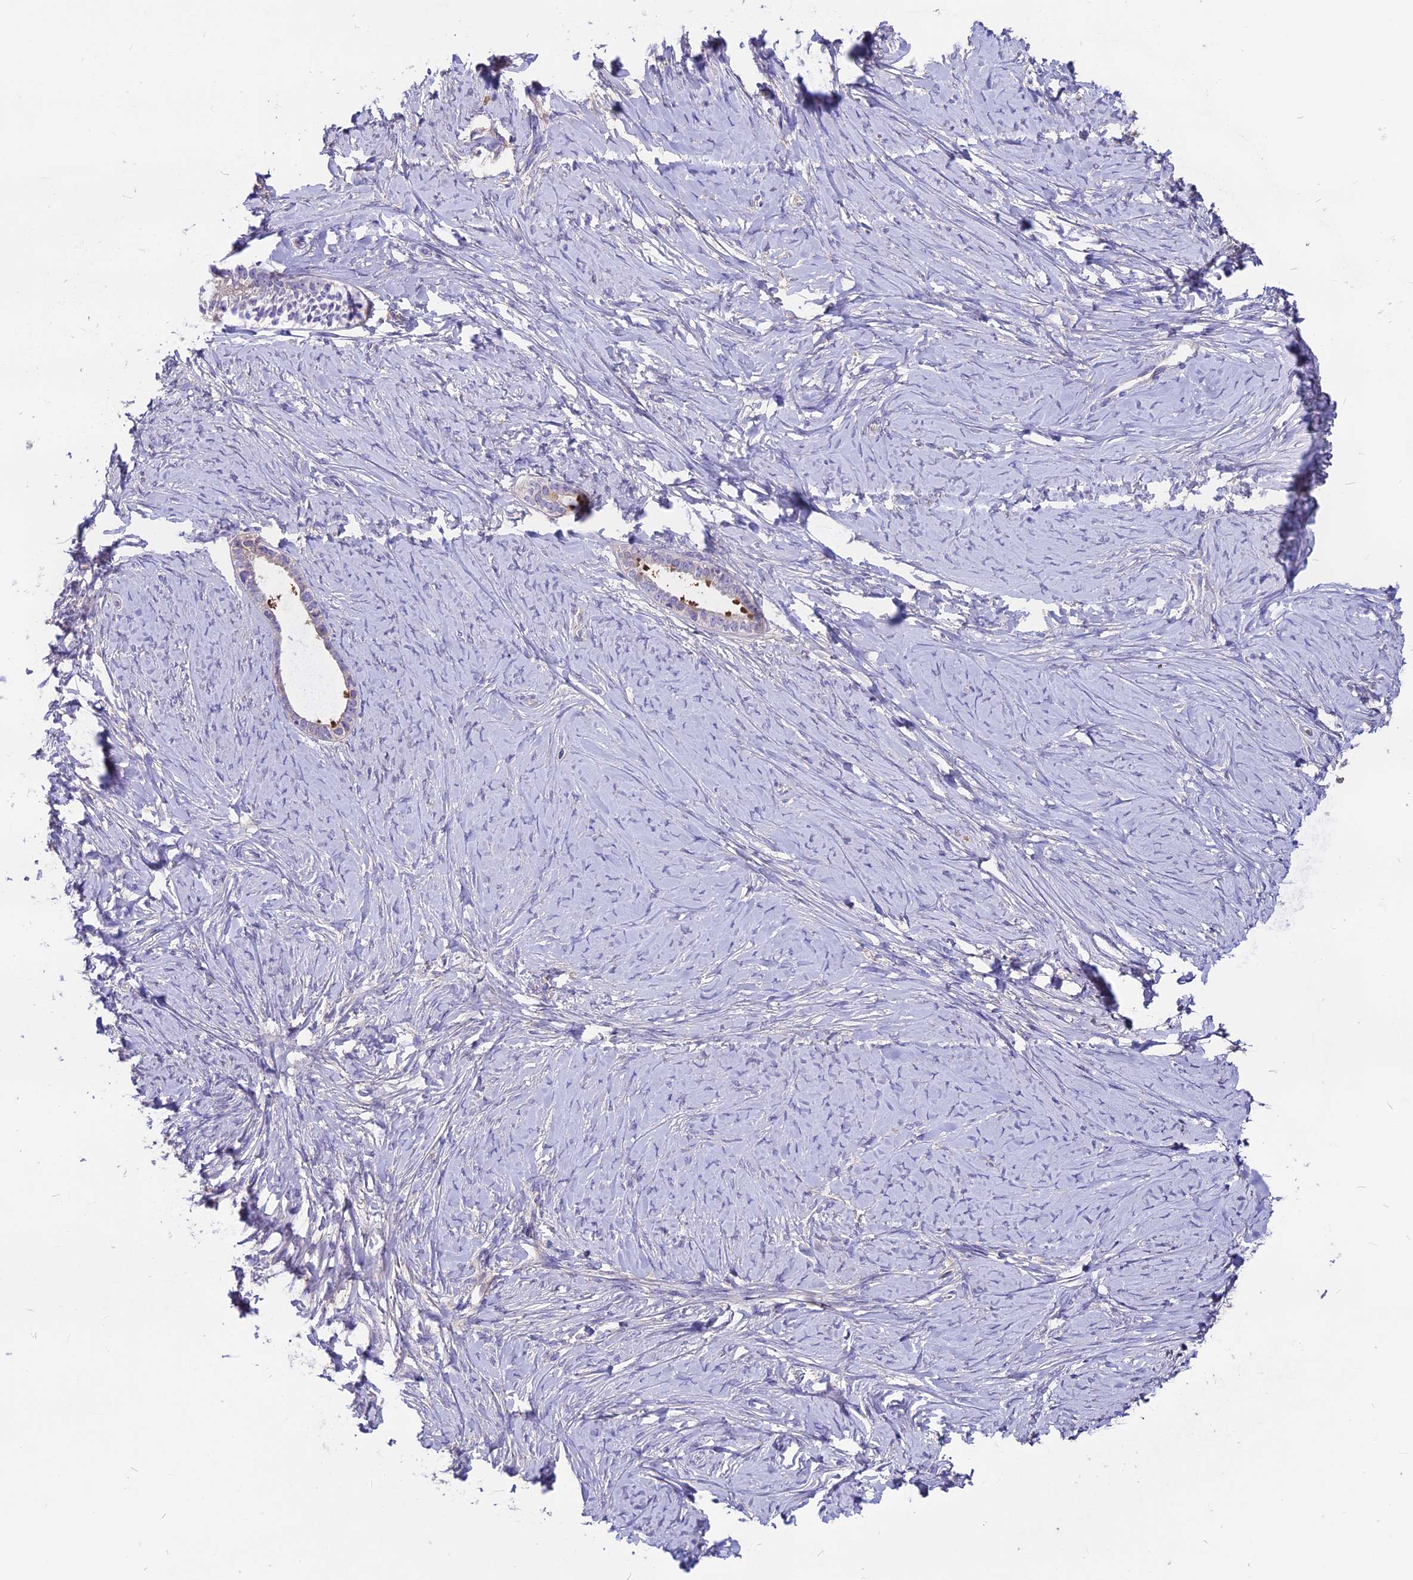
{"staining": {"intensity": "moderate", "quantity": "<25%", "location": "cytoplasmic/membranous"}, "tissue": "ovarian cancer", "cell_type": "Tumor cells", "image_type": "cancer", "snomed": [{"axis": "morphology", "description": "Cystadenocarcinoma, serous, NOS"}, {"axis": "topography", "description": "Ovary"}], "caption": "An image of serous cystadenocarcinoma (ovarian) stained for a protein reveals moderate cytoplasmic/membranous brown staining in tumor cells. (DAB (3,3'-diaminobenzidine) = brown stain, brightfield microscopy at high magnification).", "gene": "ANO3", "patient": {"sex": "female", "age": 79}}